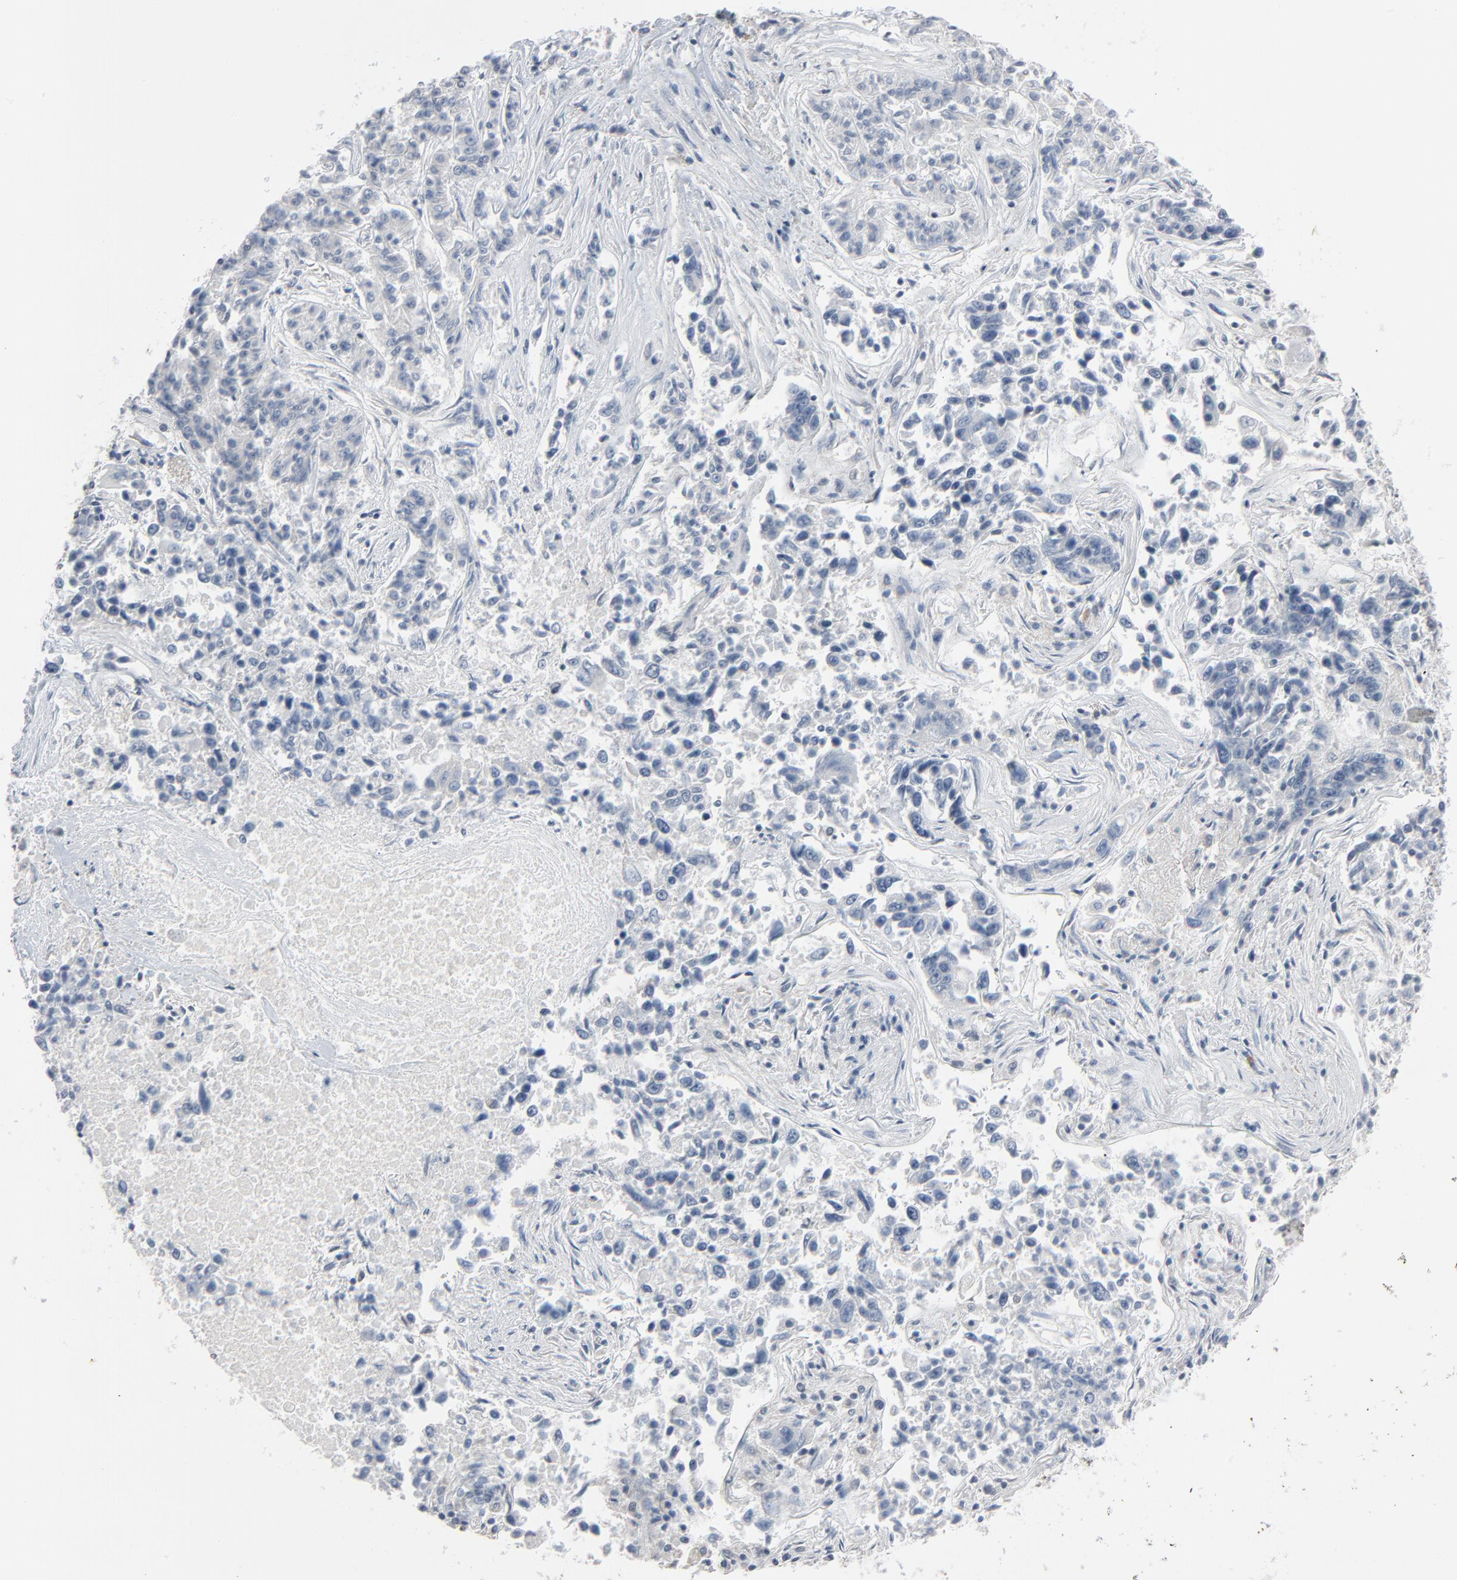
{"staining": {"intensity": "negative", "quantity": "none", "location": "none"}, "tissue": "lung cancer", "cell_type": "Tumor cells", "image_type": "cancer", "snomed": [{"axis": "morphology", "description": "Adenocarcinoma, NOS"}, {"axis": "topography", "description": "Lung"}], "caption": "DAB (3,3'-diaminobenzidine) immunohistochemical staining of adenocarcinoma (lung) reveals no significant positivity in tumor cells. (DAB immunohistochemistry (IHC) visualized using brightfield microscopy, high magnification).", "gene": "SAGE1", "patient": {"sex": "male", "age": 84}}